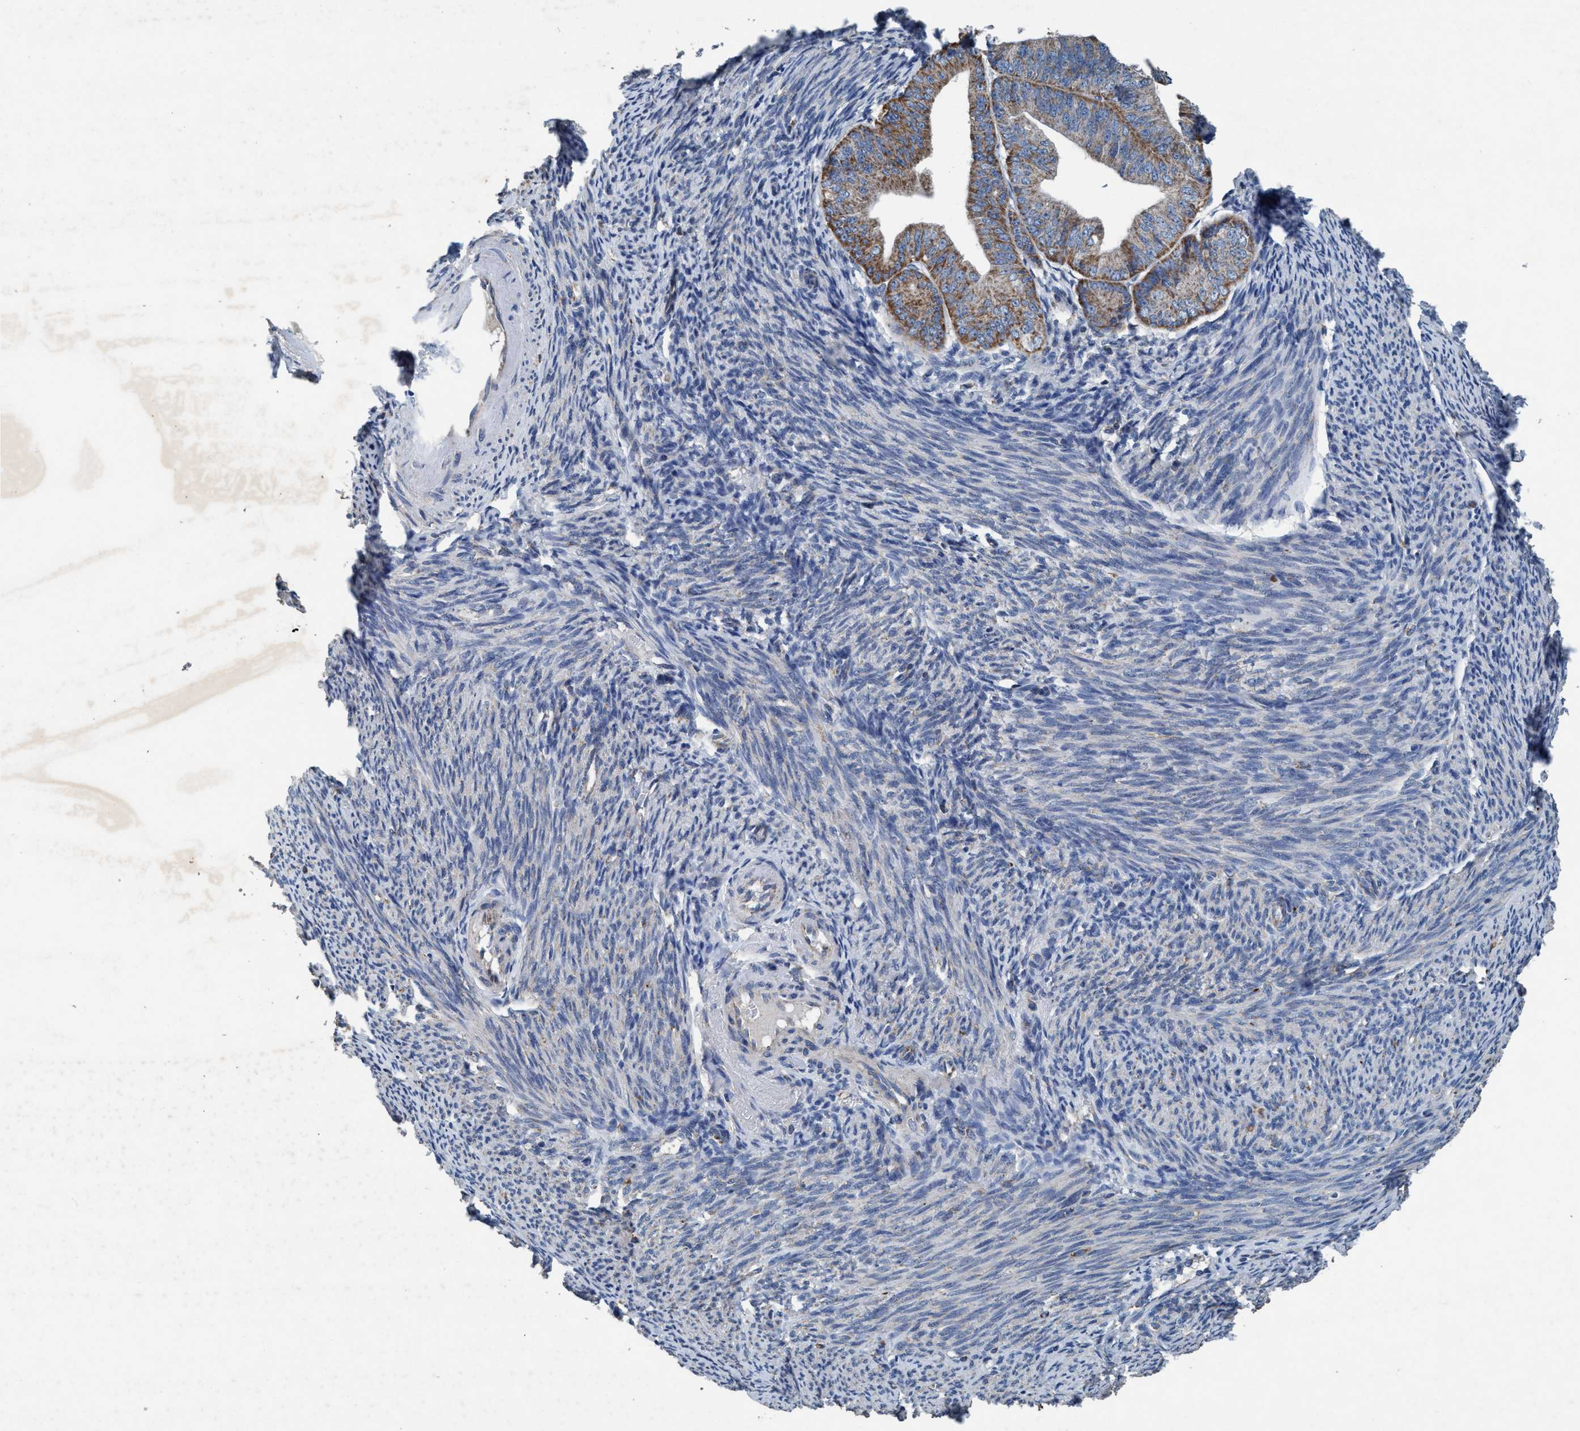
{"staining": {"intensity": "moderate", "quantity": "25%-75%", "location": "cytoplasmic/membranous"}, "tissue": "endometrial cancer", "cell_type": "Tumor cells", "image_type": "cancer", "snomed": [{"axis": "morphology", "description": "Adenocarcinoma, NOS"}, {"axis": "topography", "description": "Endometrium"}], "caption": "The histopathology image shows a brown stain indicating the presence of a protein in the cytoplasmic/membranous of tumor cells in endometrial cancer.", "gene": "ANKFN1", "patient": {"sex": "female", "age": 63}}